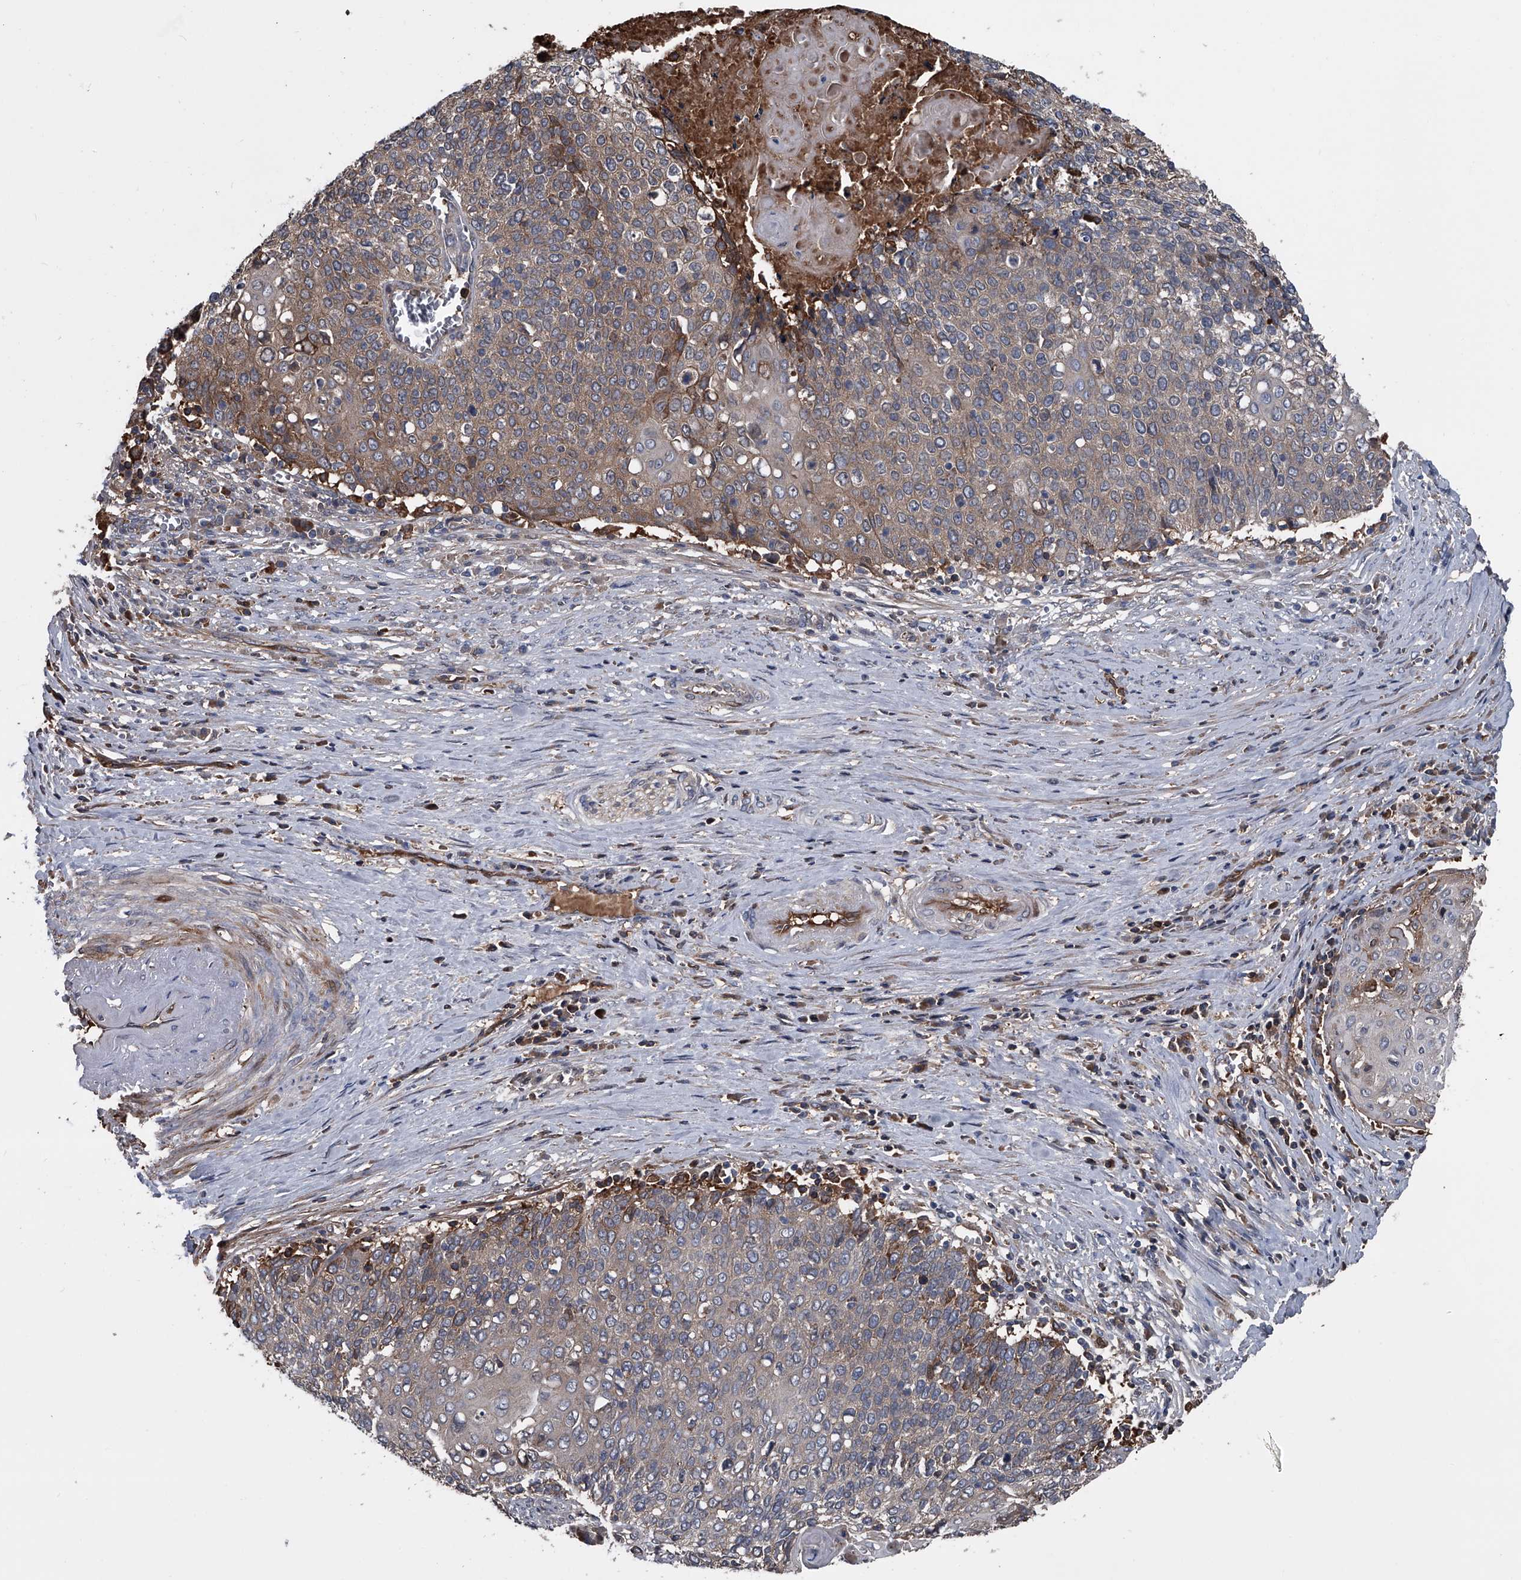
{"staining": {"intensity": "weak", "quantity": ">75%", "location": "cytoplasmic/membranous"}, "tissue": "cervical cancer", "cell_type": "Tumor cells", "image_type": "cancer", "snomed": [{"axis": "morphology", "description": "Squamous cell carcinoma, NOS"}, {"axis": "topography", "description": "Cervix"}], "caption": "The immunohistochemical stain shows weak cytoplasmic/membranous expression in tumor cells of squamous cell carcinoma (cervical) tissue.", "gene": "KIF13A", "patient": {"sex": "female", "age": 39}}